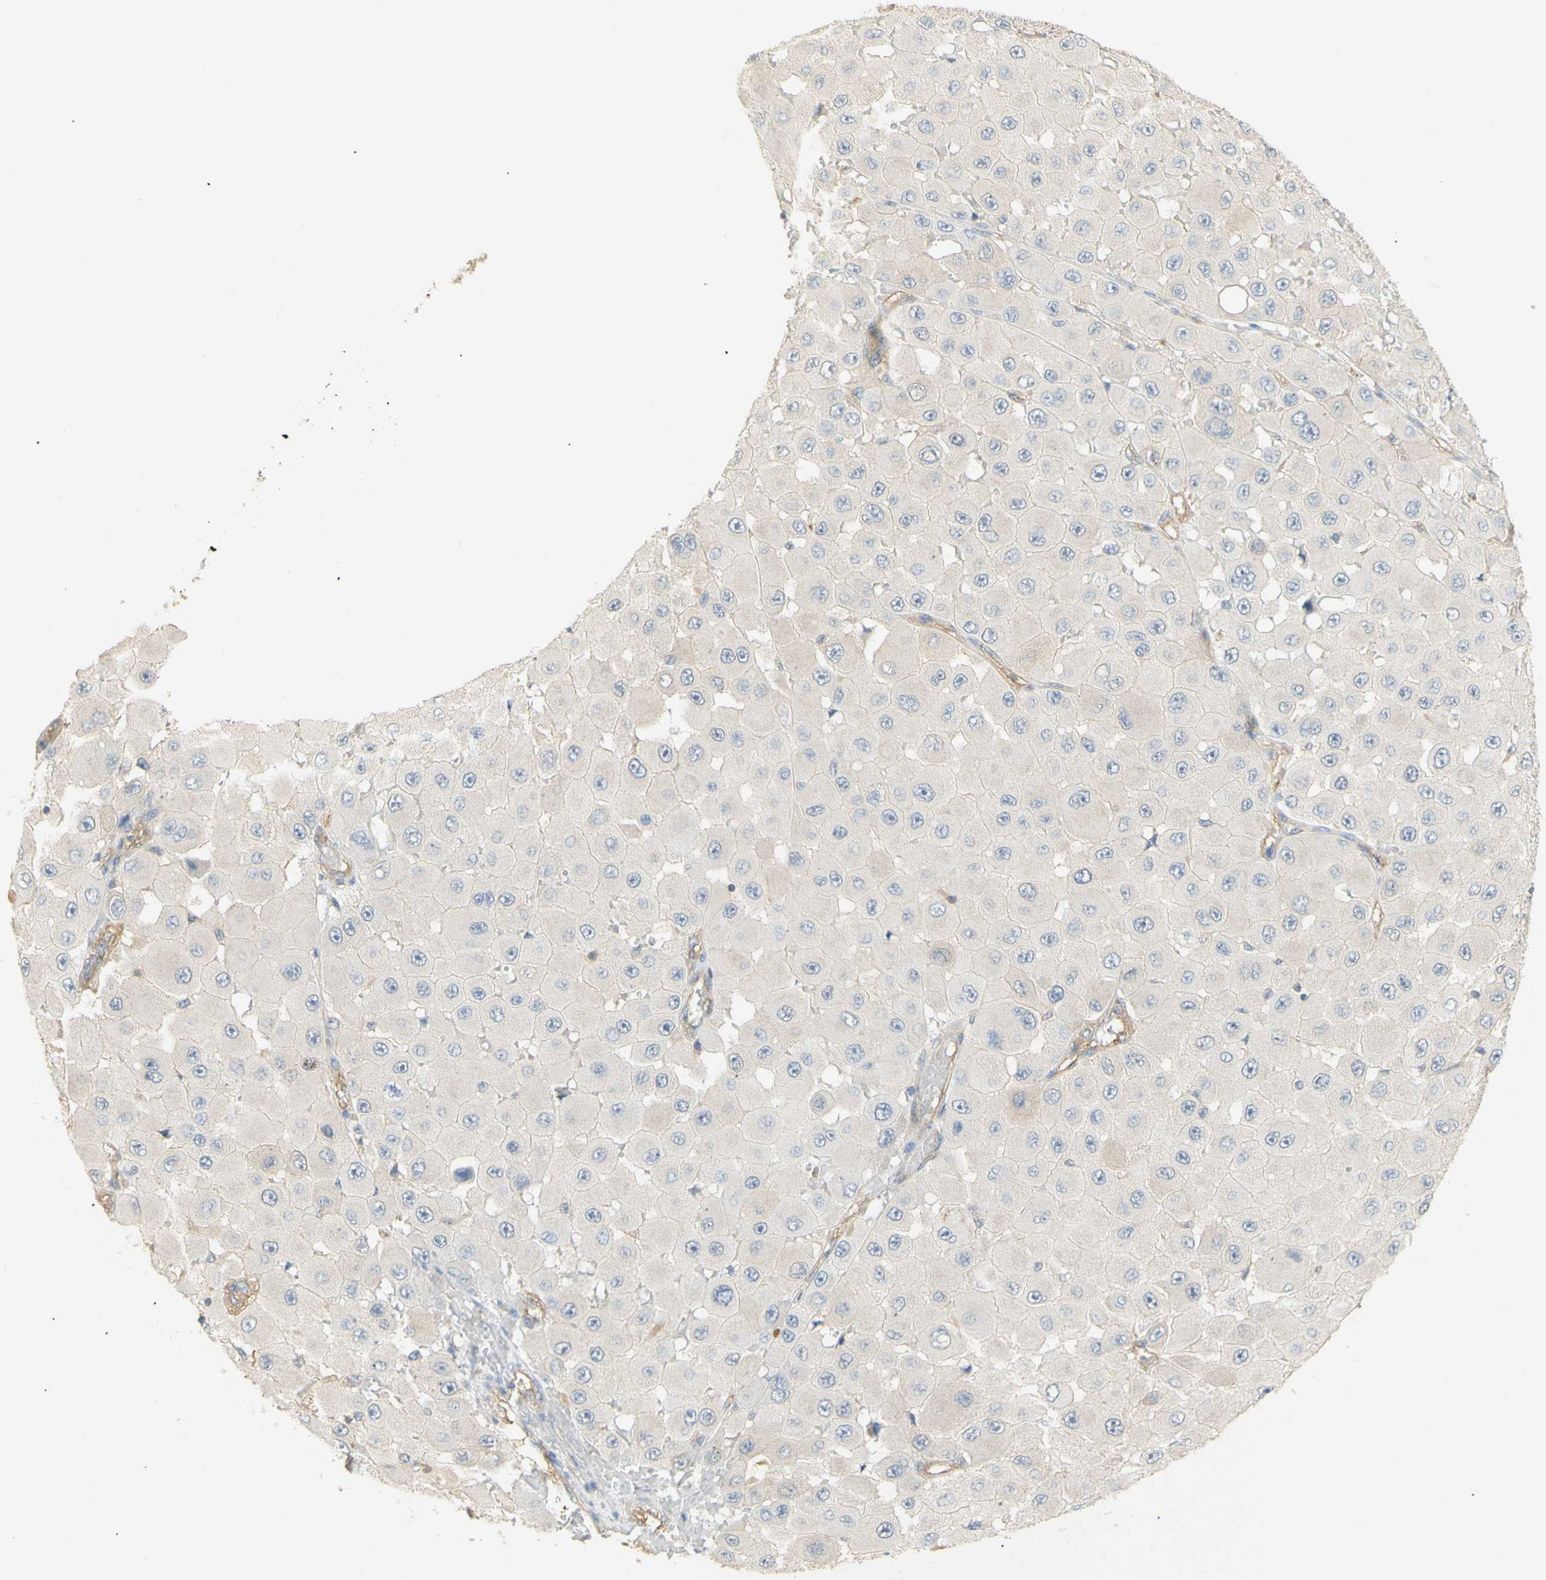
{"staining": {"intensity": "negative", "quantity": "none", "location": "none"}, "tissue": "melanoma", "cell_type": "Tumor cells", "image_type": "cancer", "snomed": [{"axis": "morphology", "description": "Malignant melanoma, NOS"}, {"axis": "topography", "description": "Skin"}], "caption": "Malignant melanoma was stained to show a protein in brown. There is no significant positivity in tumor cells. (Brightfield microscopy of DAB (3,3'-diaminobenzidine) immunohistochemistry at high magnification).", "gene": "KCNE4", "patient": {"sex": "female", "age": 81}}